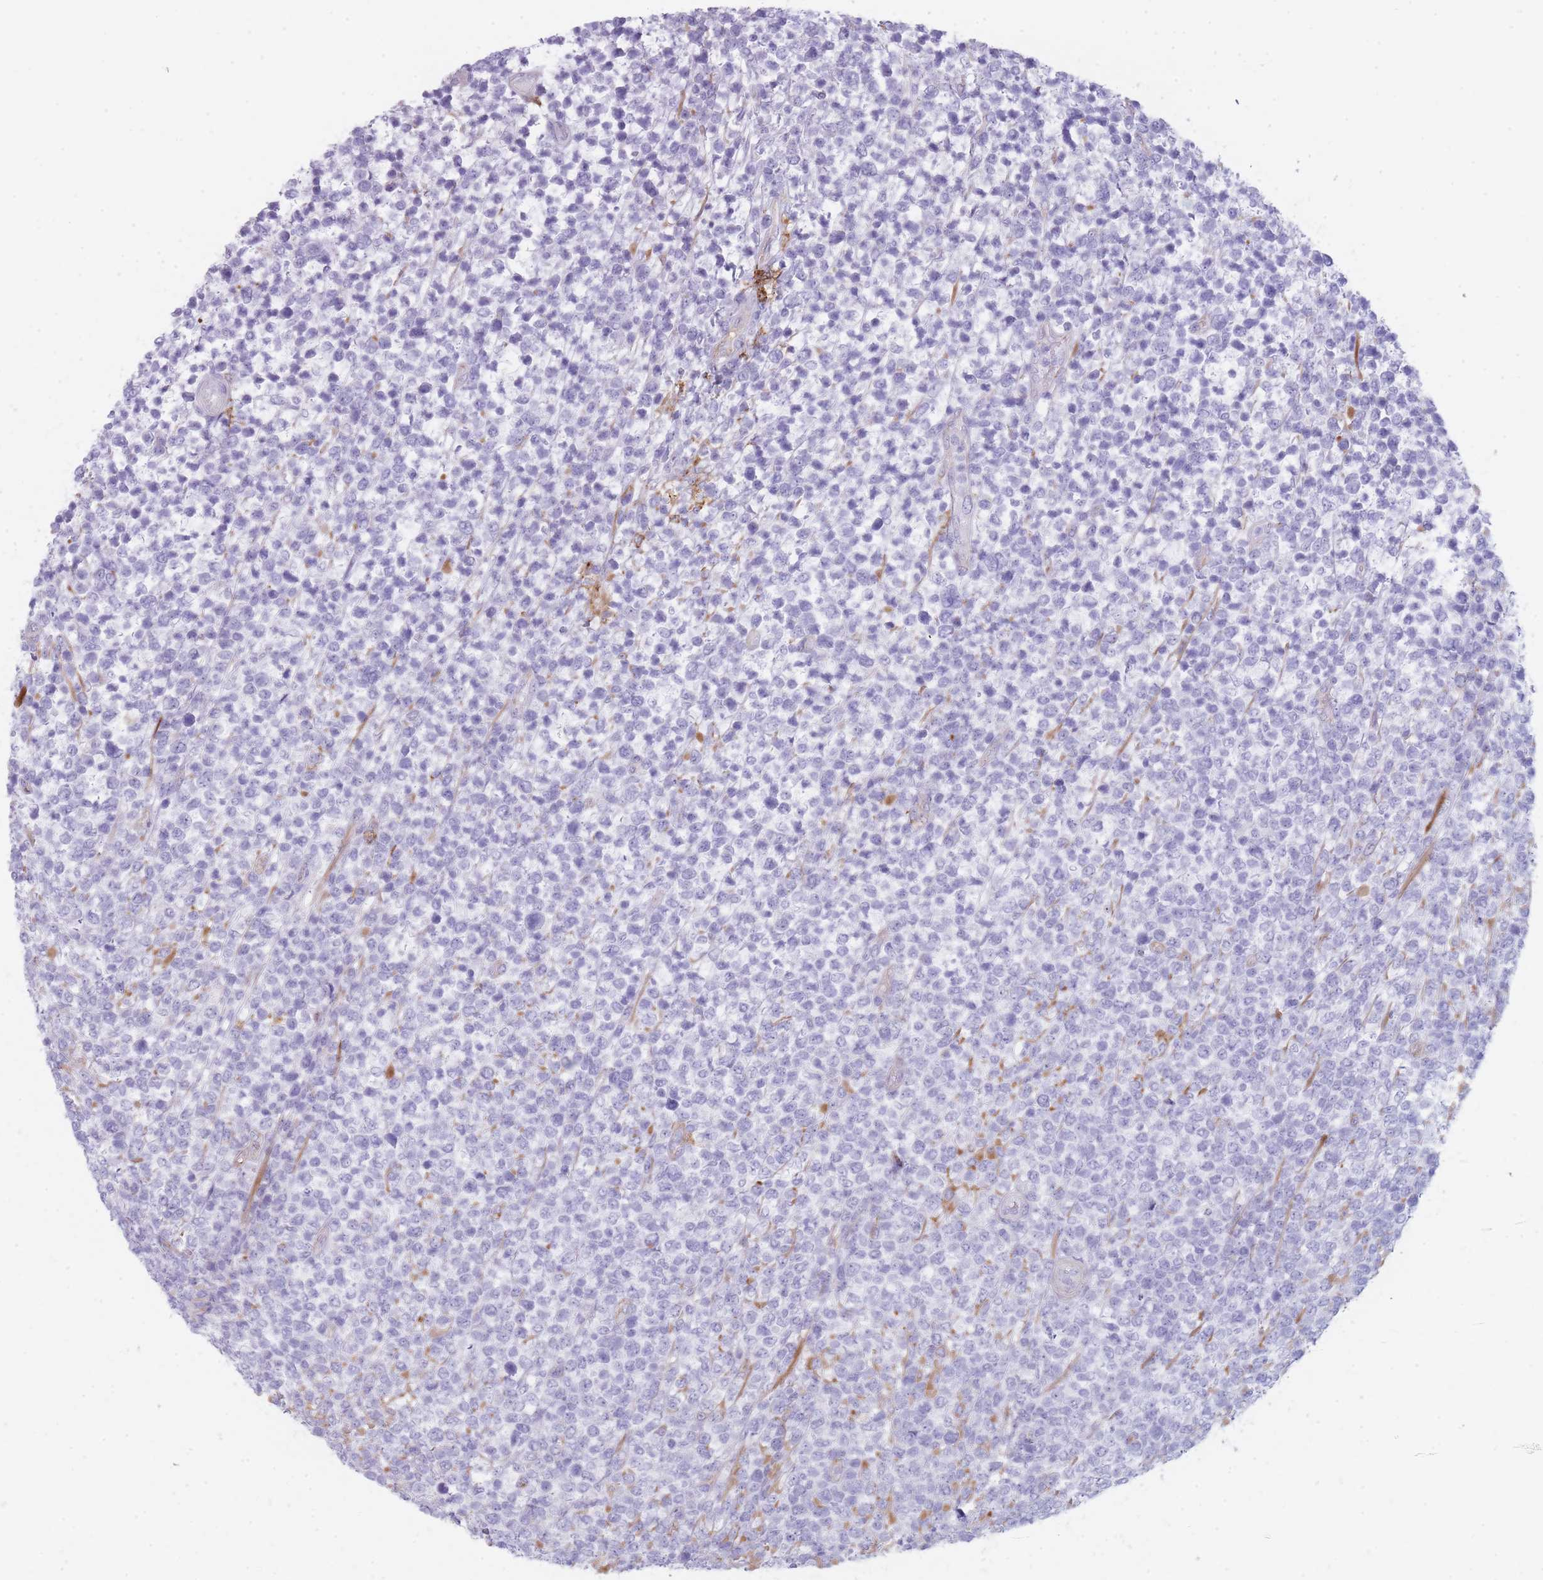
{"staining": {"intensity": "negative", "quantity": "none", "location": "none"}, "tissue": "lymphoma", "cell_type": "Tumor cells", "image_type": "cancer", "snomed": [{"axis": "morphology", "description": "Malignant lymphoma, non-Hodgkin's type, High grade"}, {"axis": "topography", "description": "Soft tissue"}], "caption": "Tumor cells are negative for protein expression in human high-grade malignant lymphoma, non-Hodgkin's type.", "gene": "UTP14A", "patient": {"sex": "female", "age": 56}}